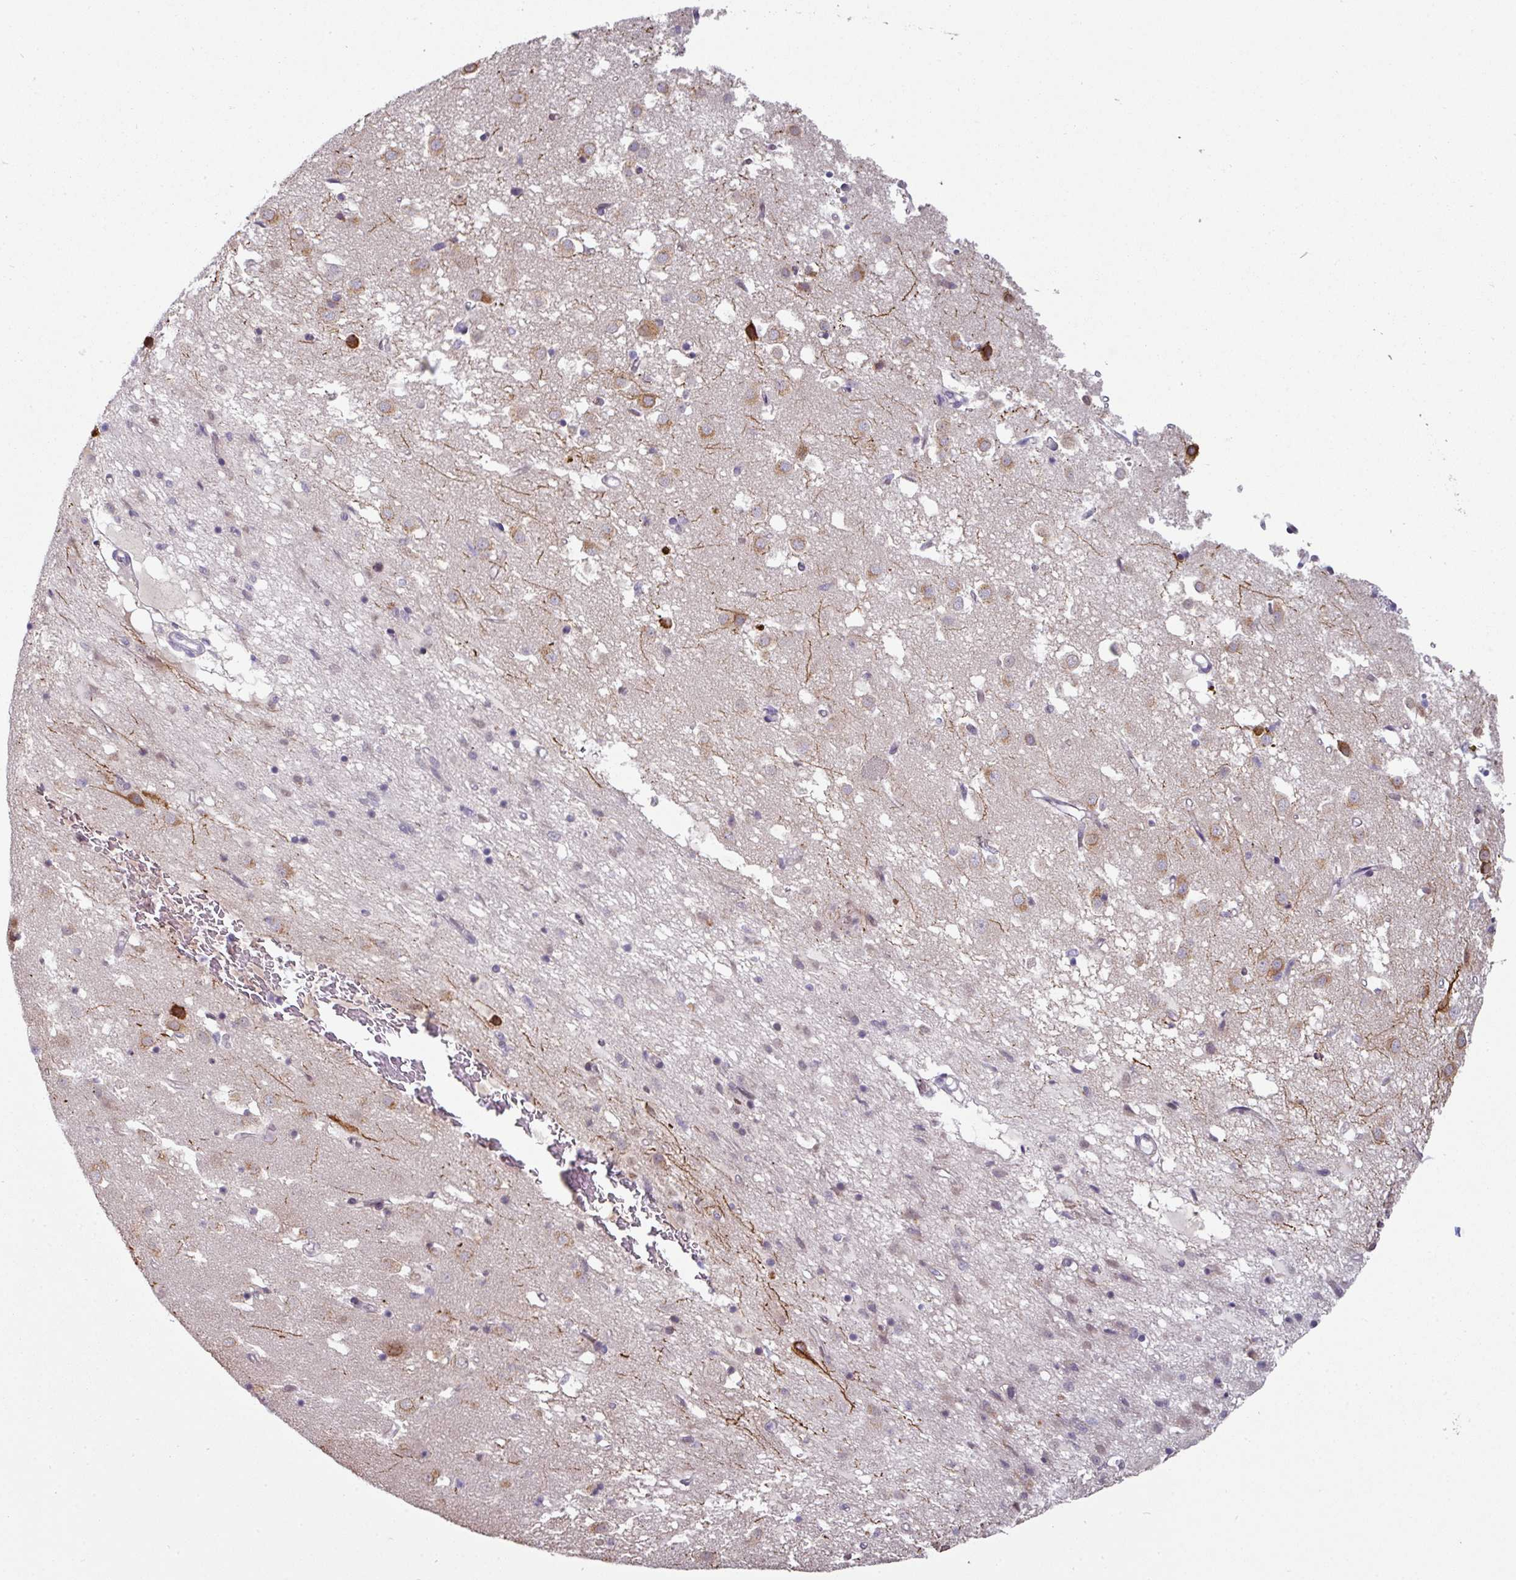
{"staining": {"intensity": "negative", "quantity": "none", "location": "none"}, "tissue": "caudate", "cell_type": "Glial cells", "image_type": "normal", "snomed": [{"axis": "morphology", "description": "Normal tissue, NOS"}, {"axis": "topography", "description": "Lateral ventricle wall"}], "caption": "Human caudate stained for a protein using immunohistochemistry reveals no expression in glial cells.", "gene": "SWSAP1", "patient": {"sex": "male", "age": 58}}